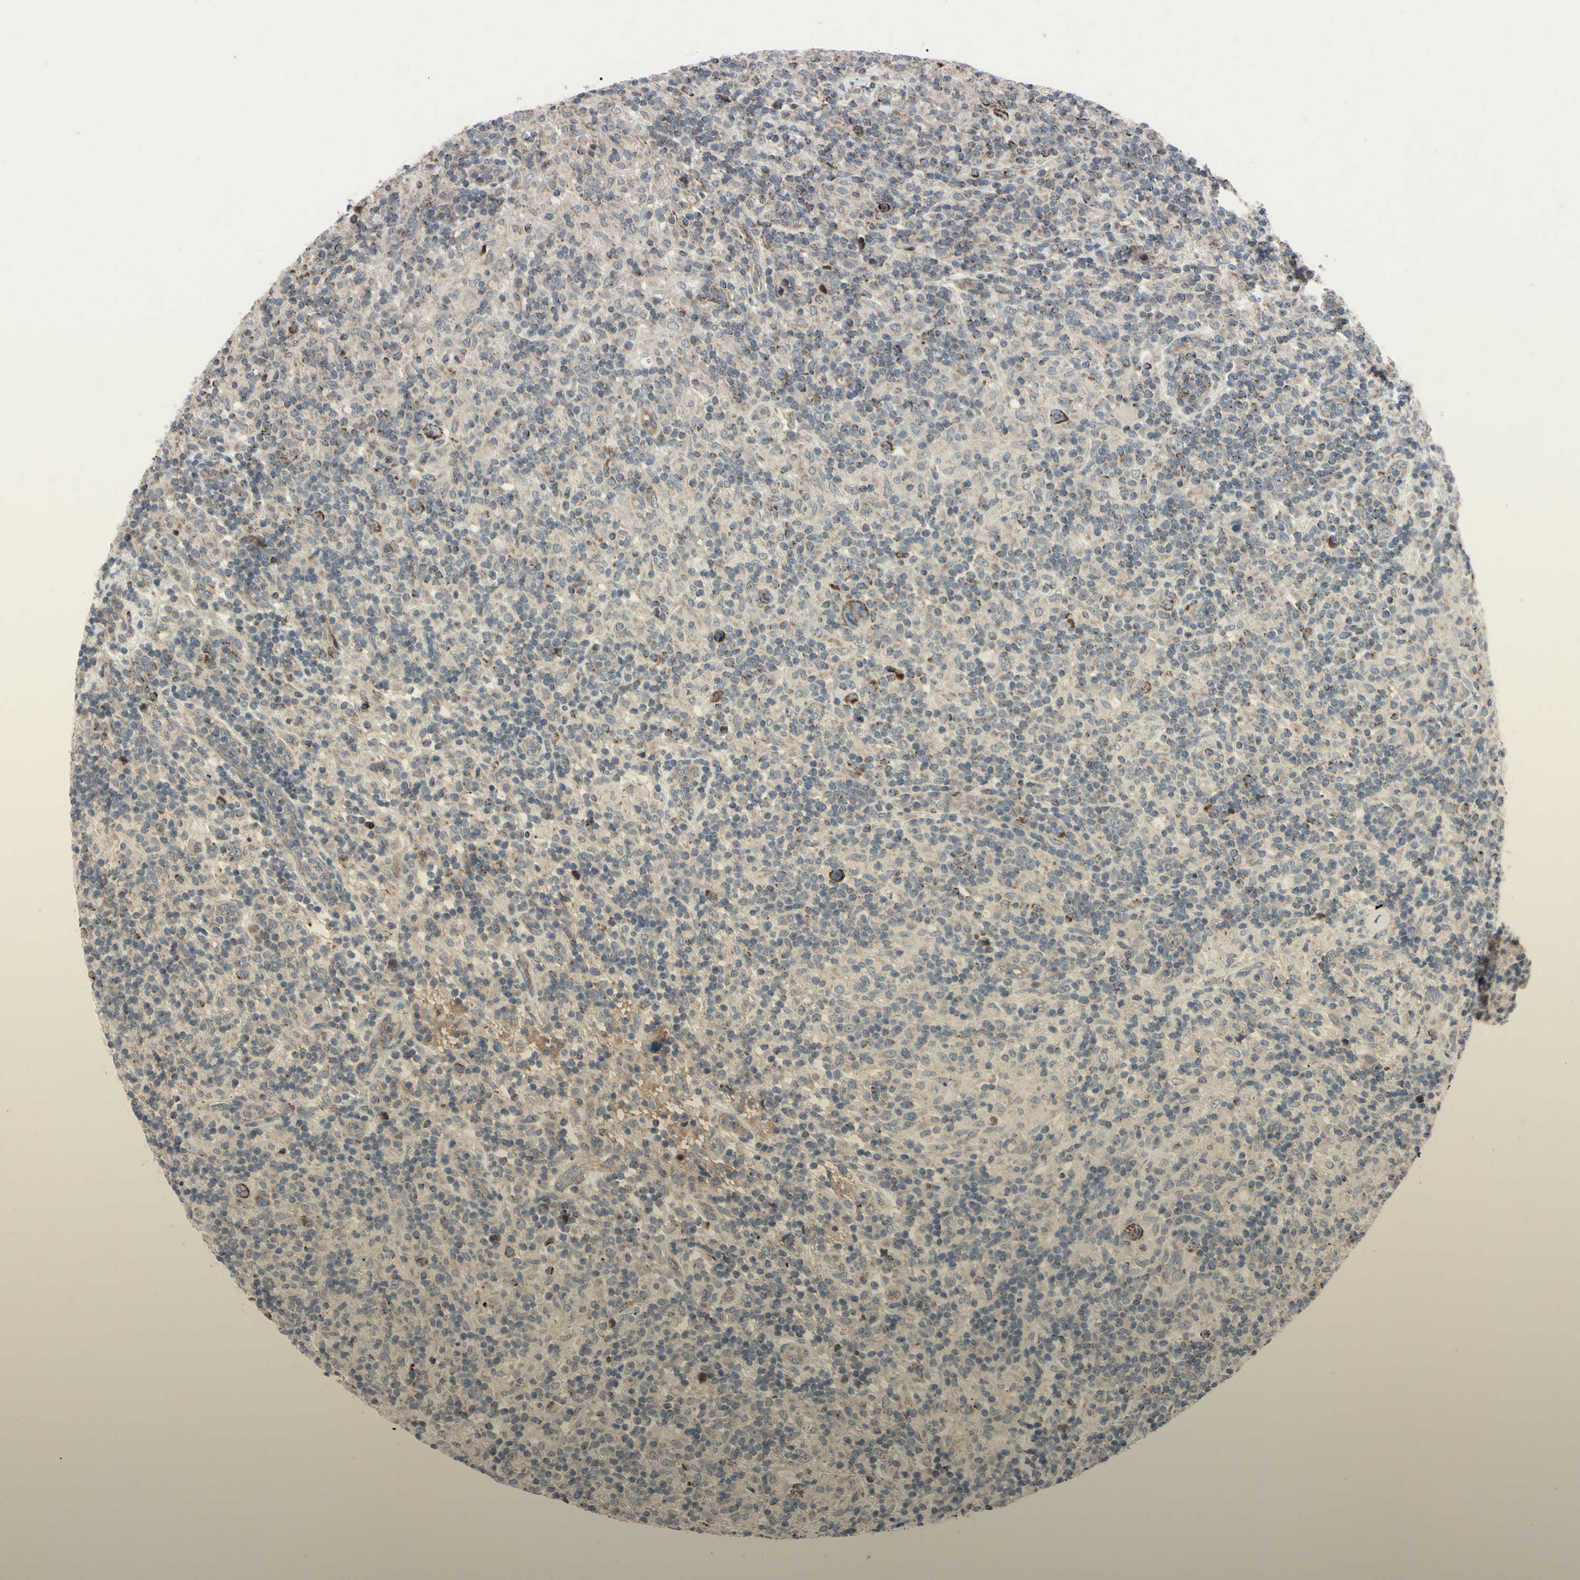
{"staining": {"intensity": "negative", "quantity": "none", "location": "none"}, "tissue": "lymphoma", "cell_type": "Tumor cells", "image_type": "cancer", "snomed": [{"axis": "morphology", "description": "Hodgkin's disease, NOS"}, {"axis": "topography", "description": "Lymph node"}], "caption": "Tumor cells are negative for protein expression in human lymphoma.", "gene": "TNFRSF1A", "patient": {"sex": "male", "age": 70}}